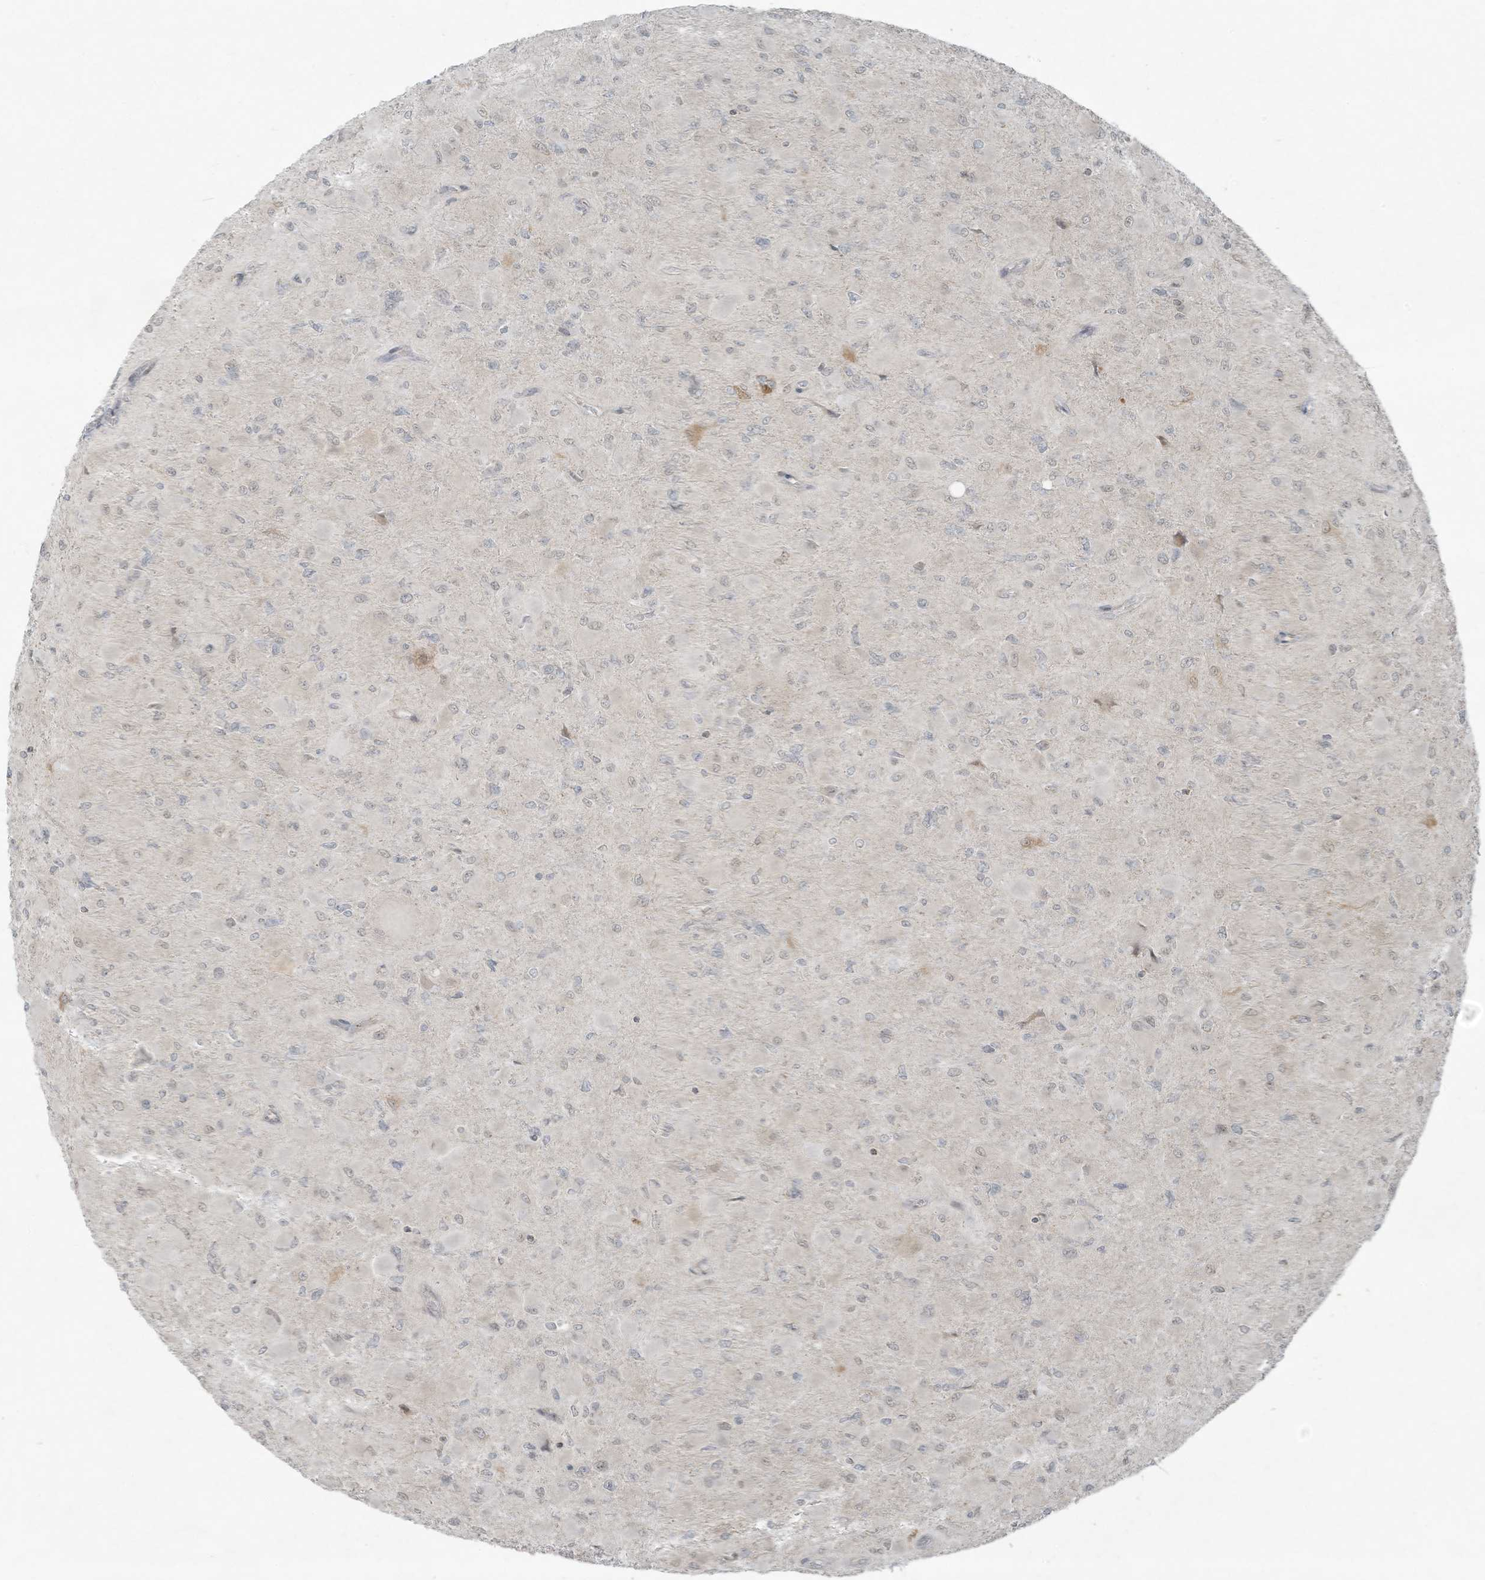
{"staining": {"intensity": "negative", "quantity": "none", "location": "none"}, "tissue": "glioma", "cell_type": "Tumor cells", "image_type": "cancer", "snomed": [{"axis": "morphology", "description": "Glioma, malignant, High grade"}, {"axis": "topography", "description": "Cerebral cortex"}], "caption": "Photomicrograph shows no significant protein positivity in tumor cells of glioma.", "gene": "ZNF263", "patient": {"sex": "female", "age": 36}}